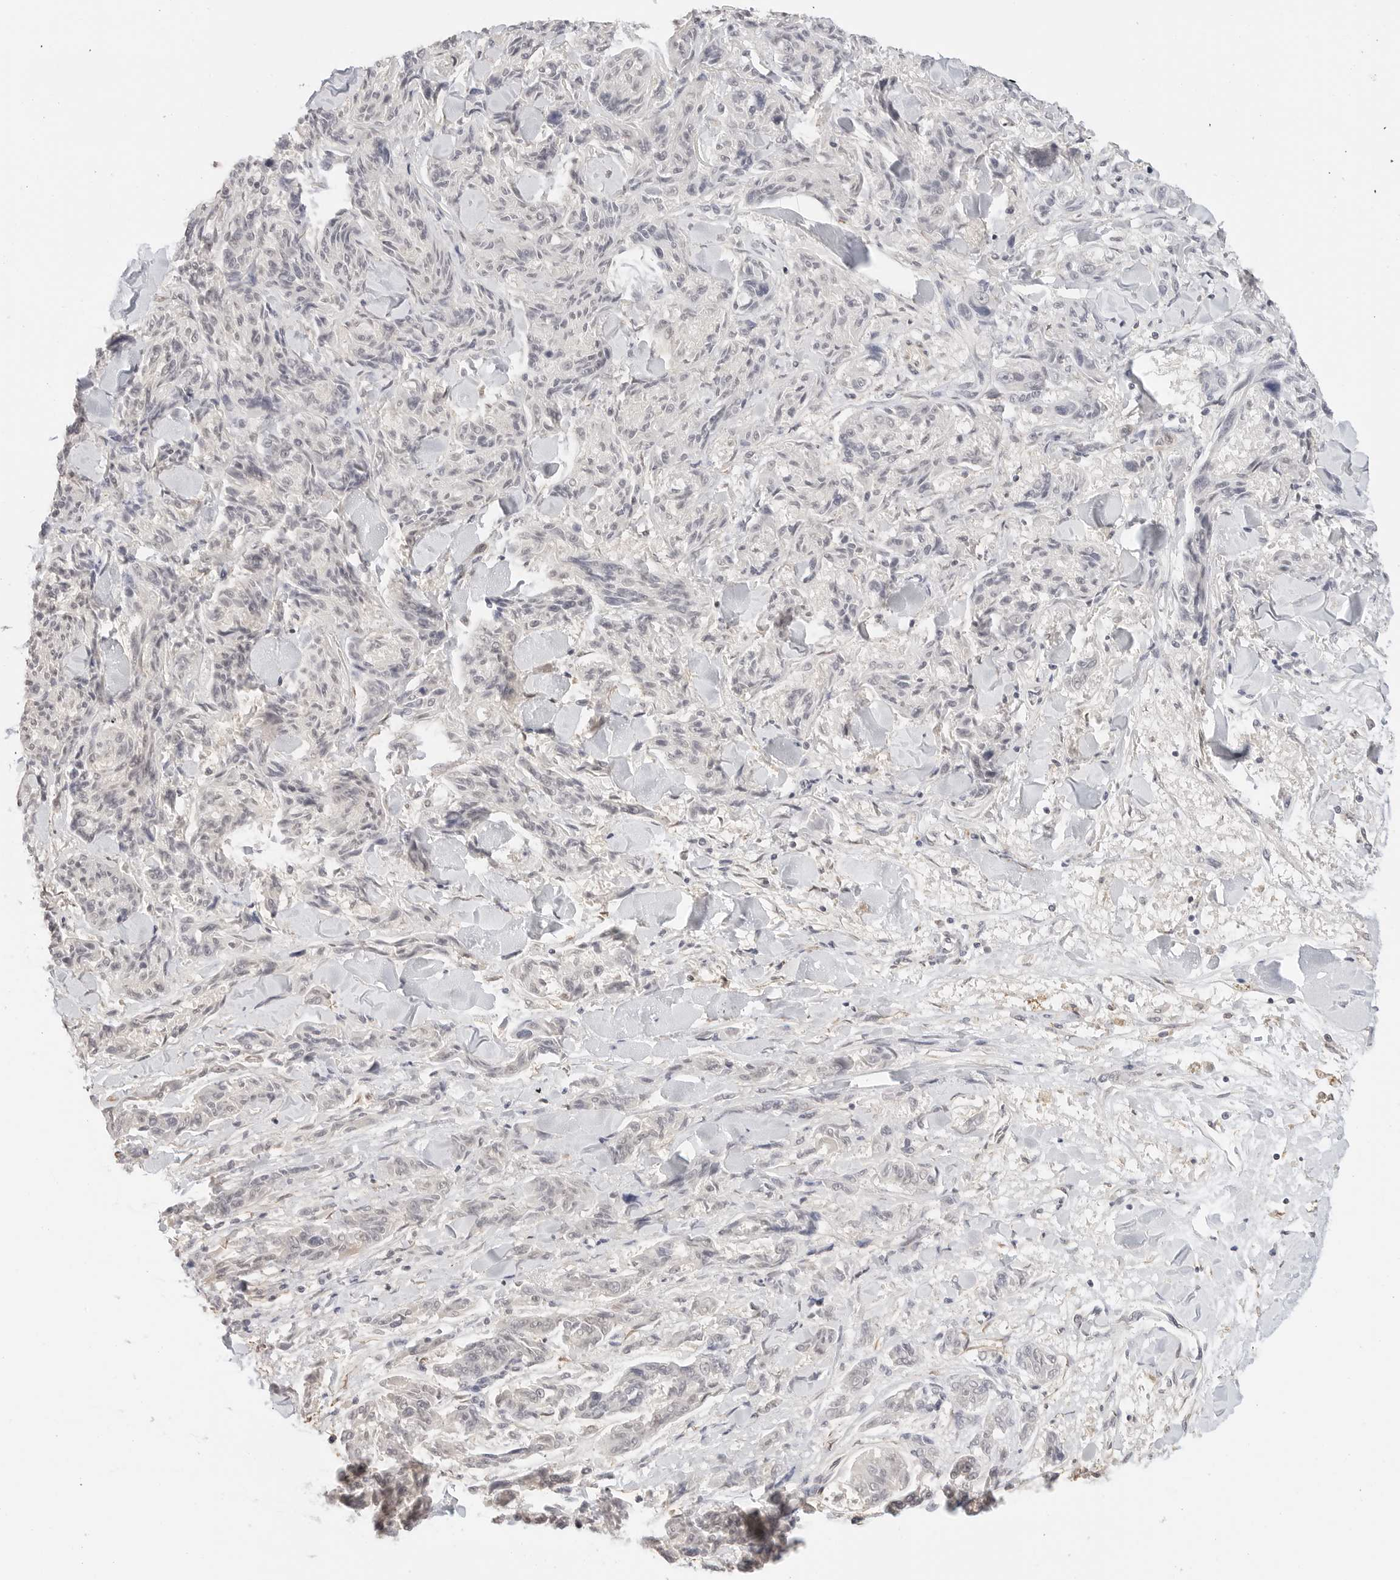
{"staining": {"intensity": "negative", "quantity": "none", "location": "none"}, "tissue": "melanoma", "cell_type": "Tumor cells", "image_type": "cancer", "snomed": [{"axis": "morphology", "description": "Malignant melanoma, NOS"}, {"axis": "topography", "description": "Skin"}], "caption": "A photomicrograph of human malignant melanoma is negative for staining in tumor cells.", "gene": "PCDH19", "patient": {"sex": "male", "age": 53}}